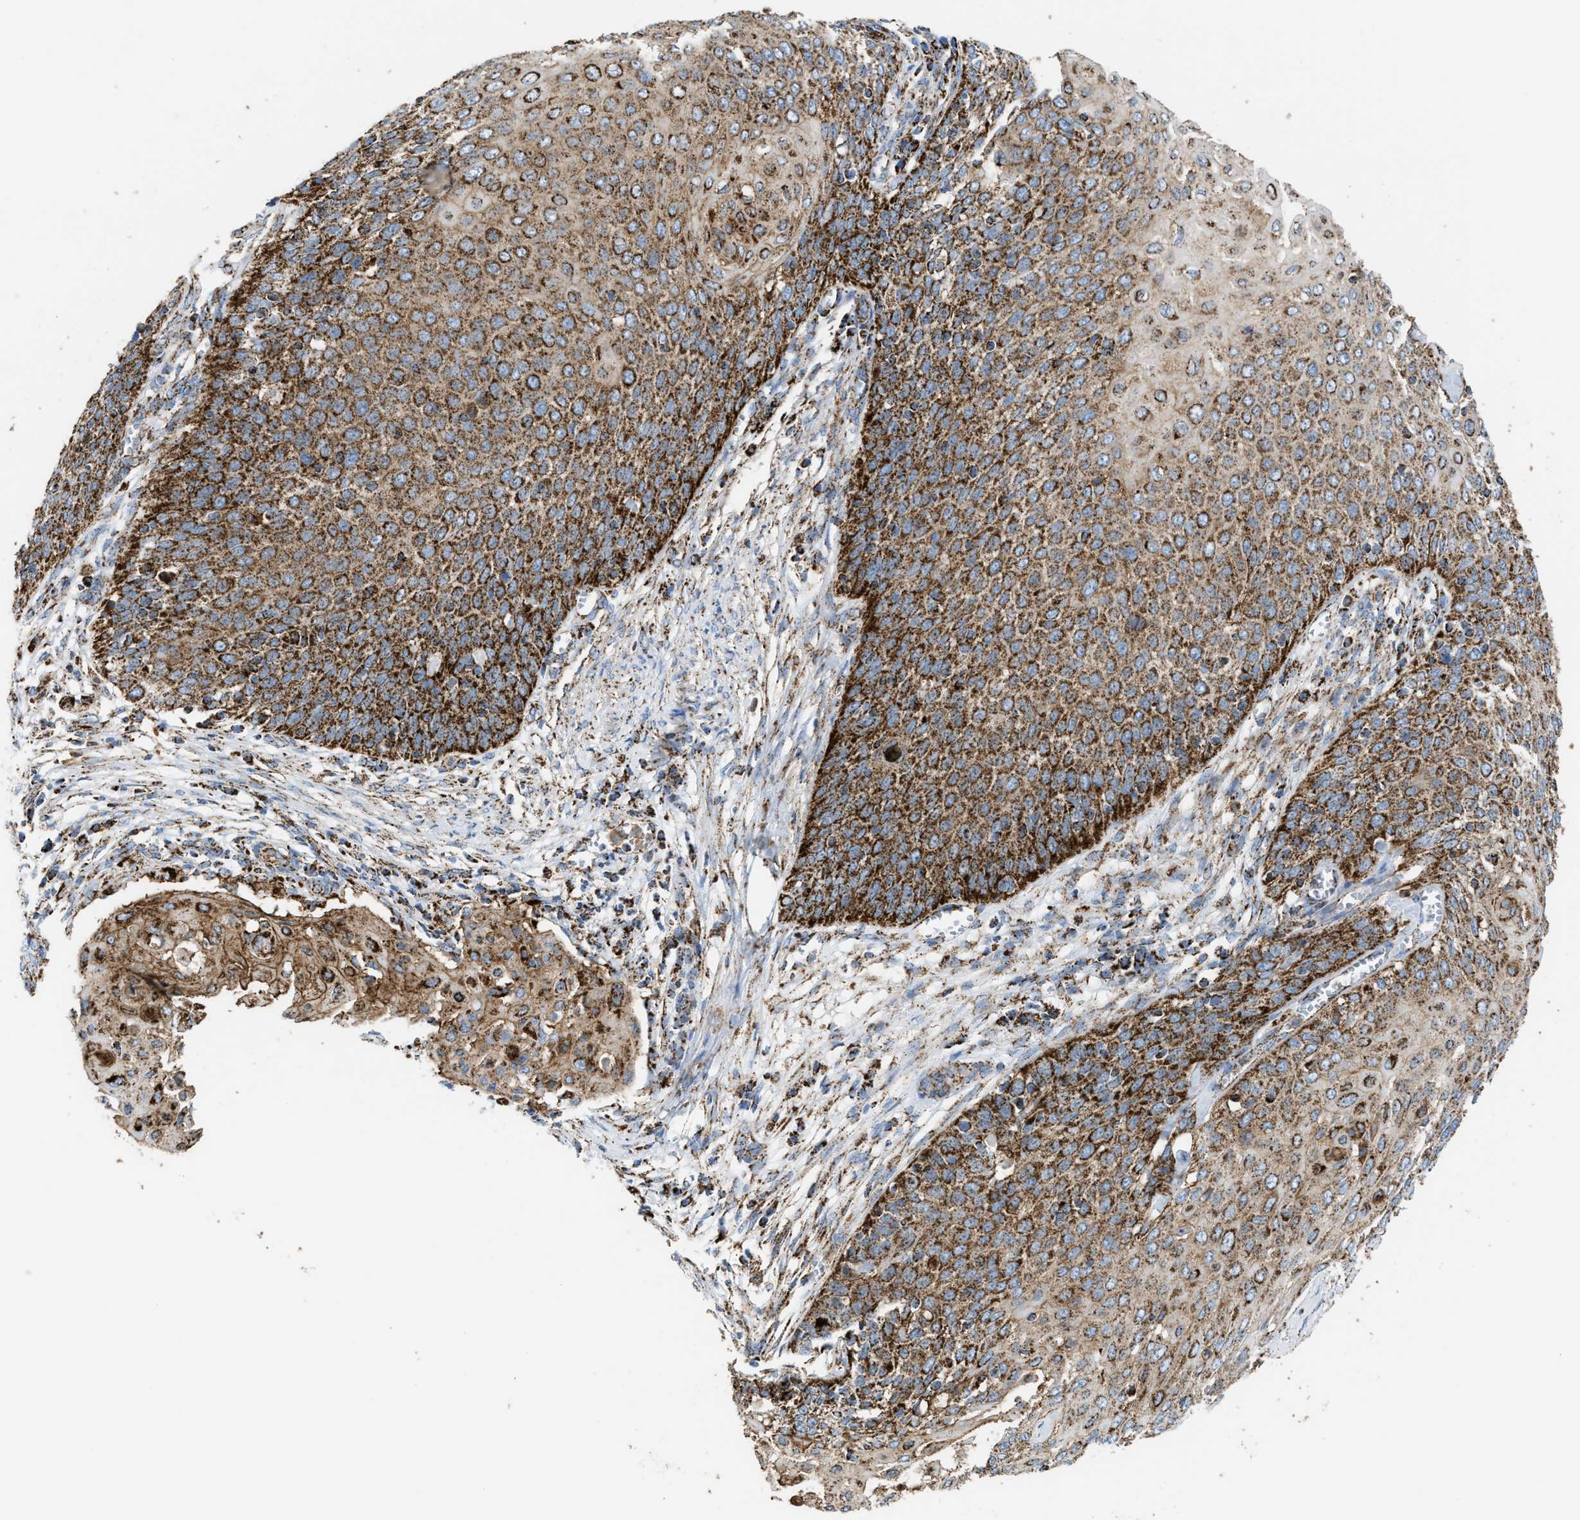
{"staining": {"intensity": "strong", "quantity": ">75%", "location": "cytoplasmic/membranous"}, "tissue": "cervical cancer", "cell_type": "Tumor cells", "image_type": "cancer", "snomed": [{"axis": "morphology", "description": "Squamous cell carcinoma, NOS"}, {"axis": "topography", "description": "Cervix"}], "caption": "Brown immunohistochemical staining in cervical squamous cell carcinoma demonstrates strong cytoplasmic/membranous staining in about >75% of tumor cells.", "gene": "ECHS1", "patient": {"sex": "female", "age": 39}}